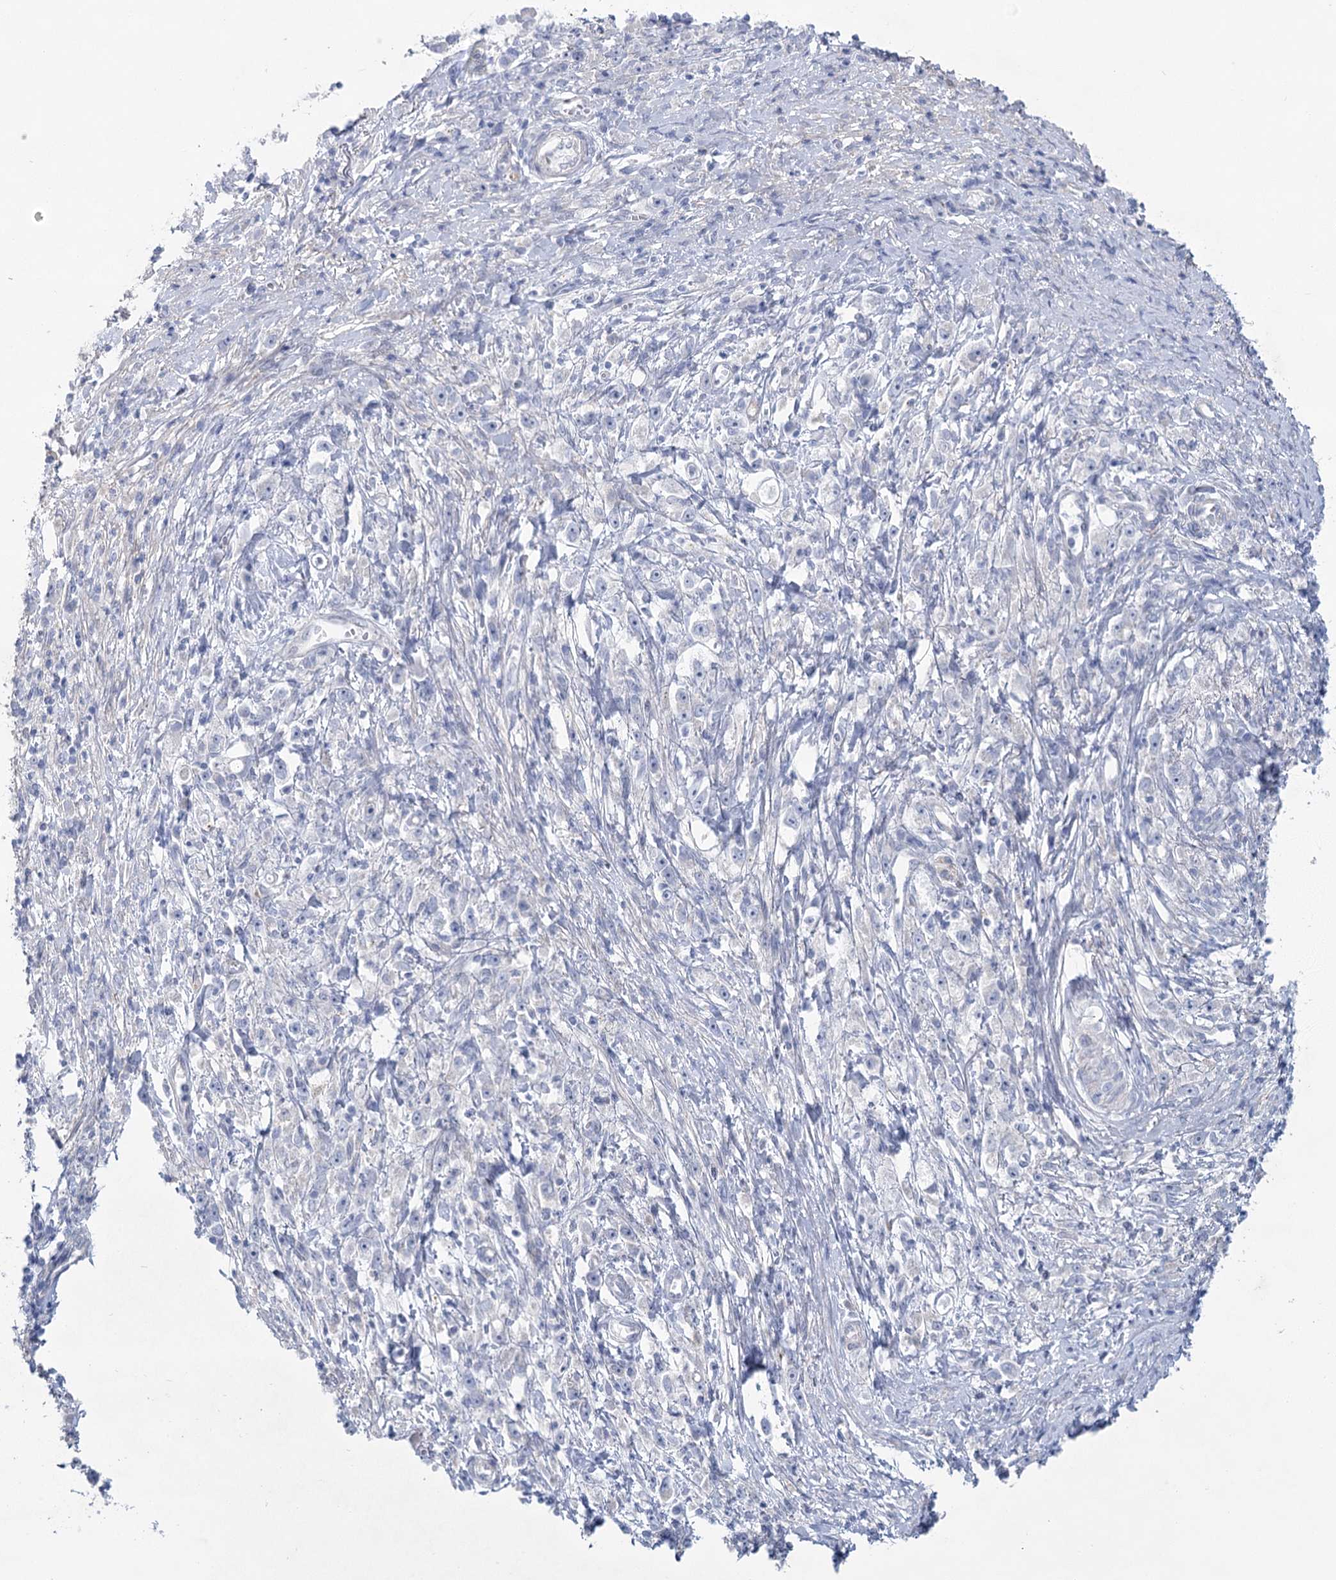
{"staining": {"intensity": "negative", "quantity": "none", "location": "none"}, "tissue": "stomach cancer", "cell_type": "Tumor cells", "image_type": "cancer", "snomed": [{"axis": "morphology", "description": "Adenocarcinoma, NOS"}, {"axis": "topography", "description": "Stomach"}], "caption": "This photomicrograph is of adenocarcinoma (stomach) stained with immunohistochemistry to label a protein in brown with the nuclei are counter-stained blue. There is no positivity in tumor cells.", "gene": "CCDC88A", "patient": {"sex": "female", "age": 59}}